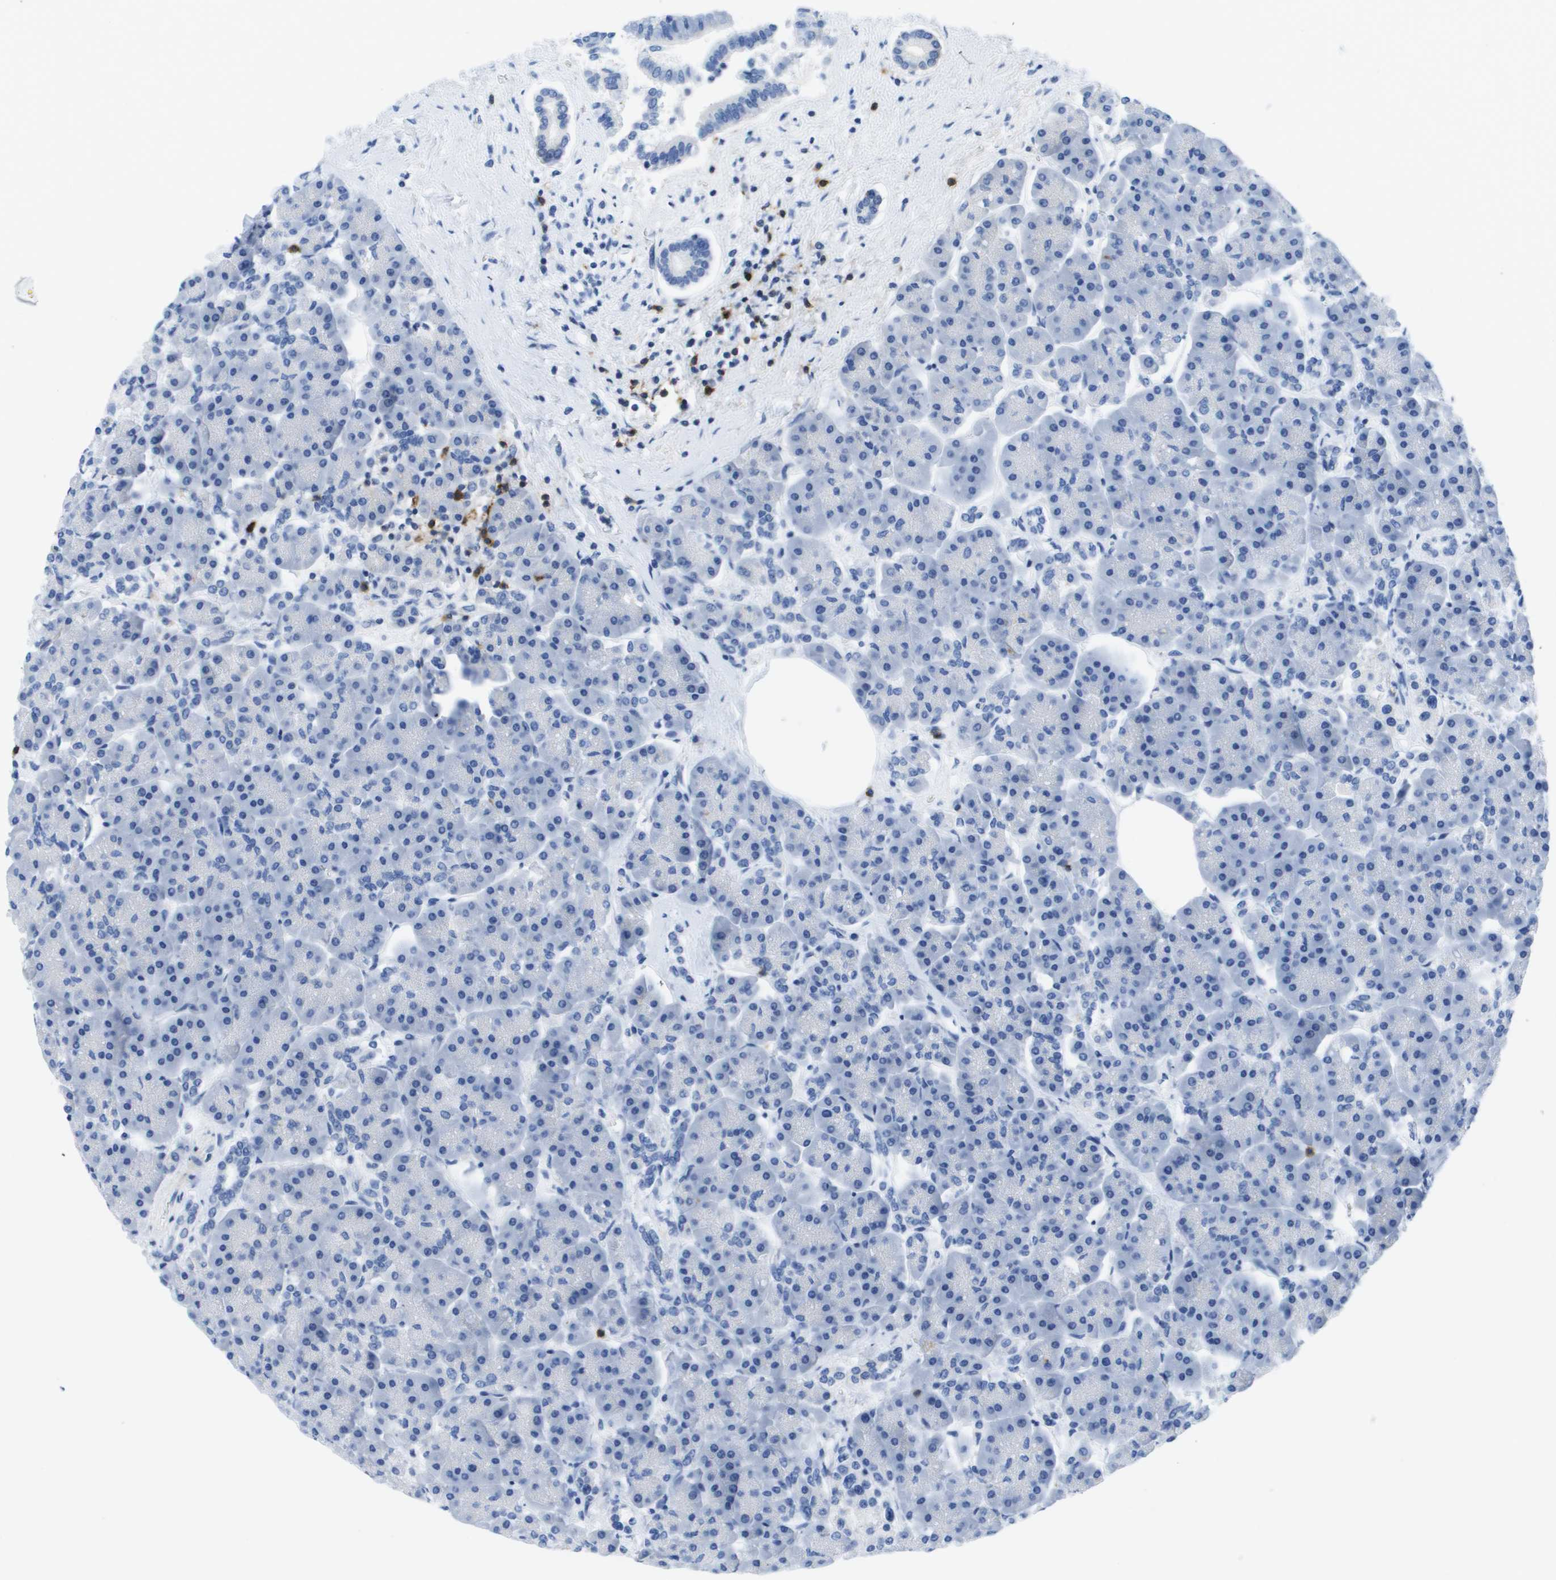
{"staining": {"intensity": "negative", "quantity": "none", "location": "none"}, "tissue": "pancreas", "cell_type": "Exocrine glandular cells", "image_type": "normal", "snomed": [{"axis": "morphology", "description": "Normal tissue, NOS"}, {"axis": "topography", "description": "Pancreas"}], "caption": "Immunohistochemistry photomicrograph of benign pancreas: human pancreas stained with DAB (3,3'-diaminobenzidine) shows no significant protein staining in exocrine glandular cells.", "gene": "MS4A1", "patient": {"sex": "female", "age": 70}}